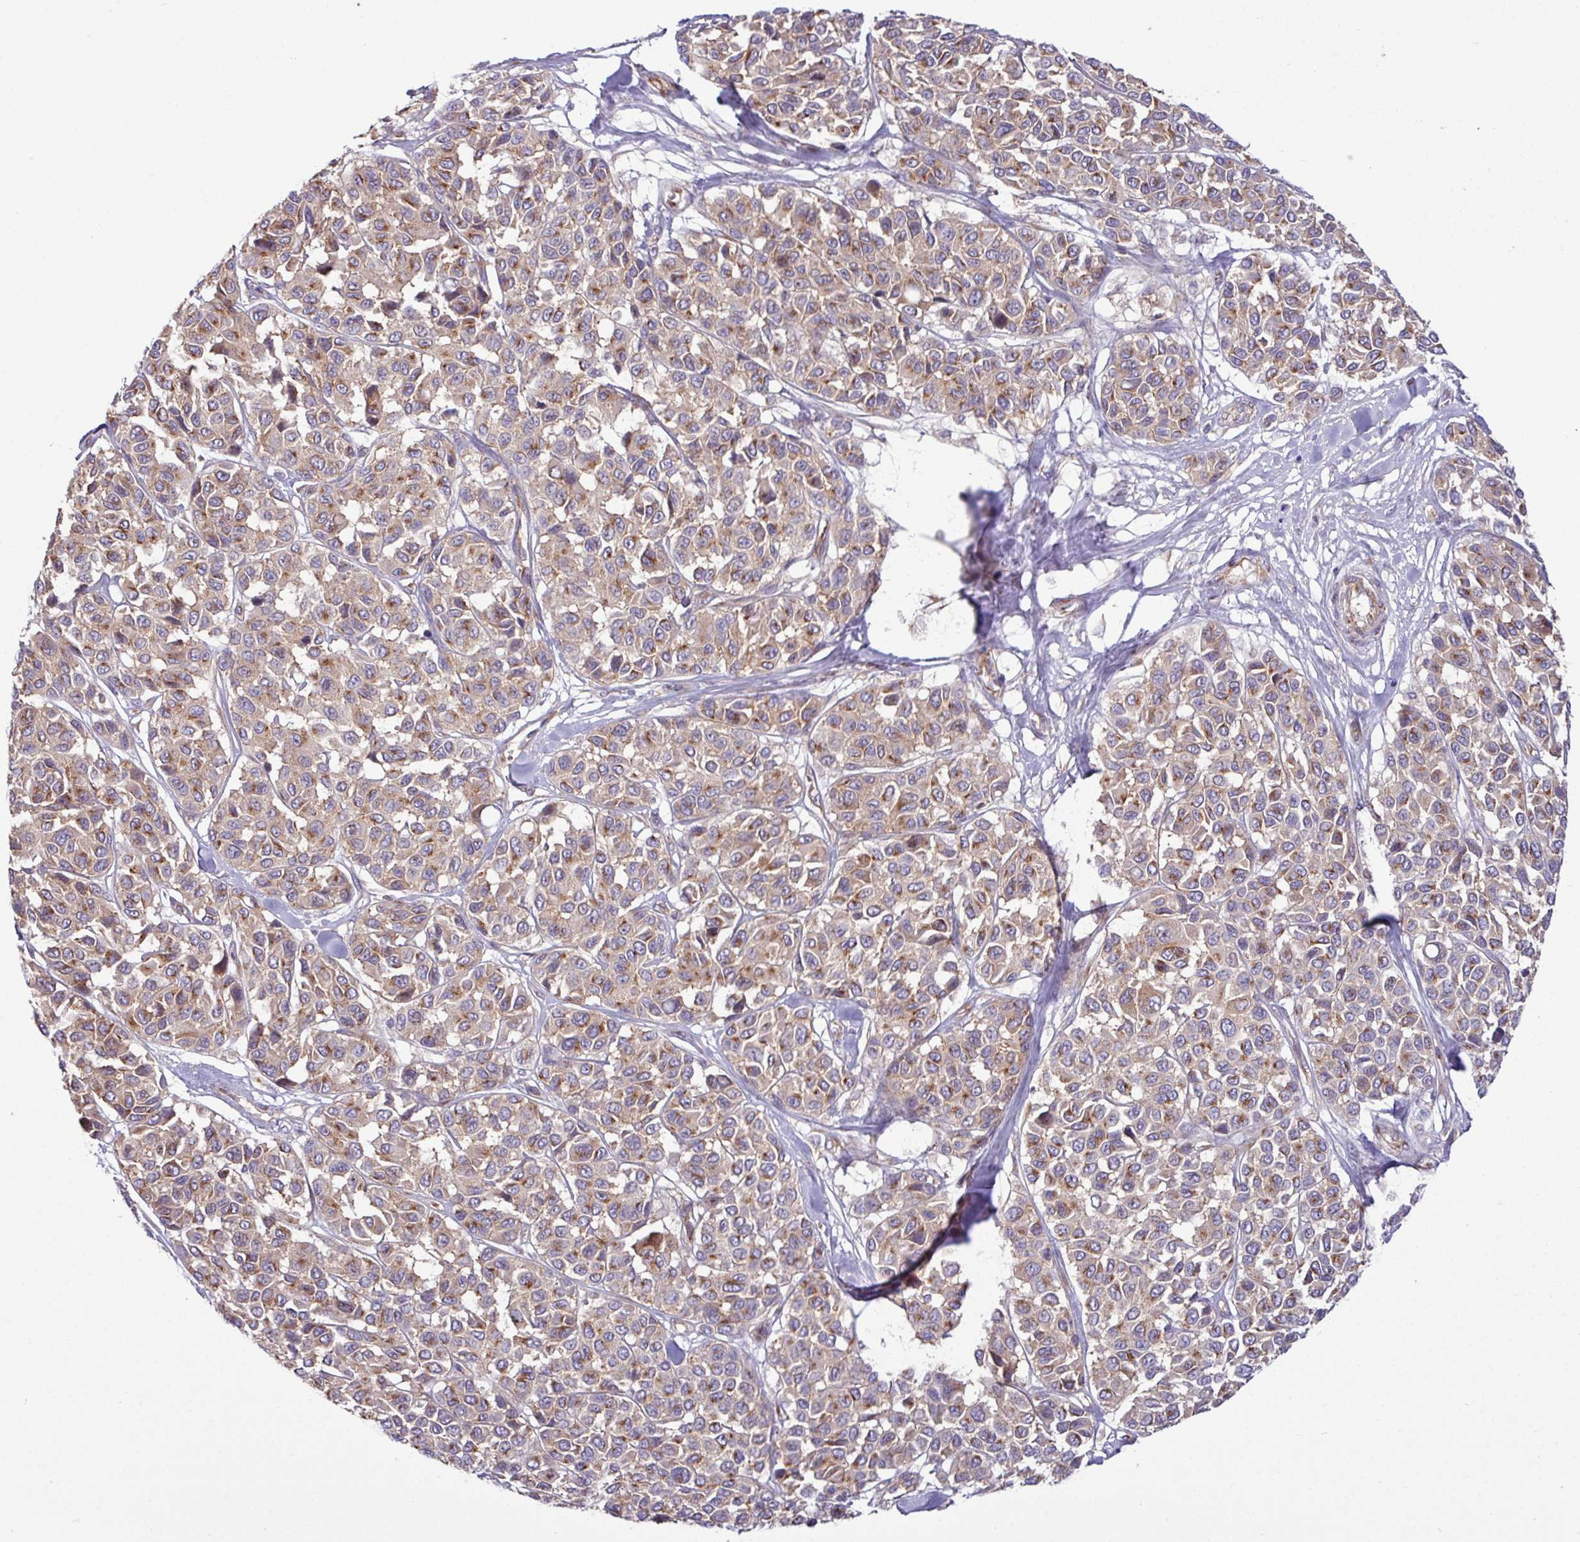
{"staining": {"intensity": "moderate", "quantity": ">75%", "location": "cytoplasmic/membranous"}, "tissue": "melanoma", "cell_type": "Tumor cells", "image_type": "cancer", "snomed": [{"axis": "morphology", "description": "Malignant melanoma, NOS"}, {"axis": "topography", "description": "Skin"}], "caption": "Moderate cytoplasmic/membranous expression for a protein is appreciated in about >75% of tumor cells of melanoma using immunohistochemistry.", "gene": "LSM12", "patient": {"sex": "female", "age": 66}}